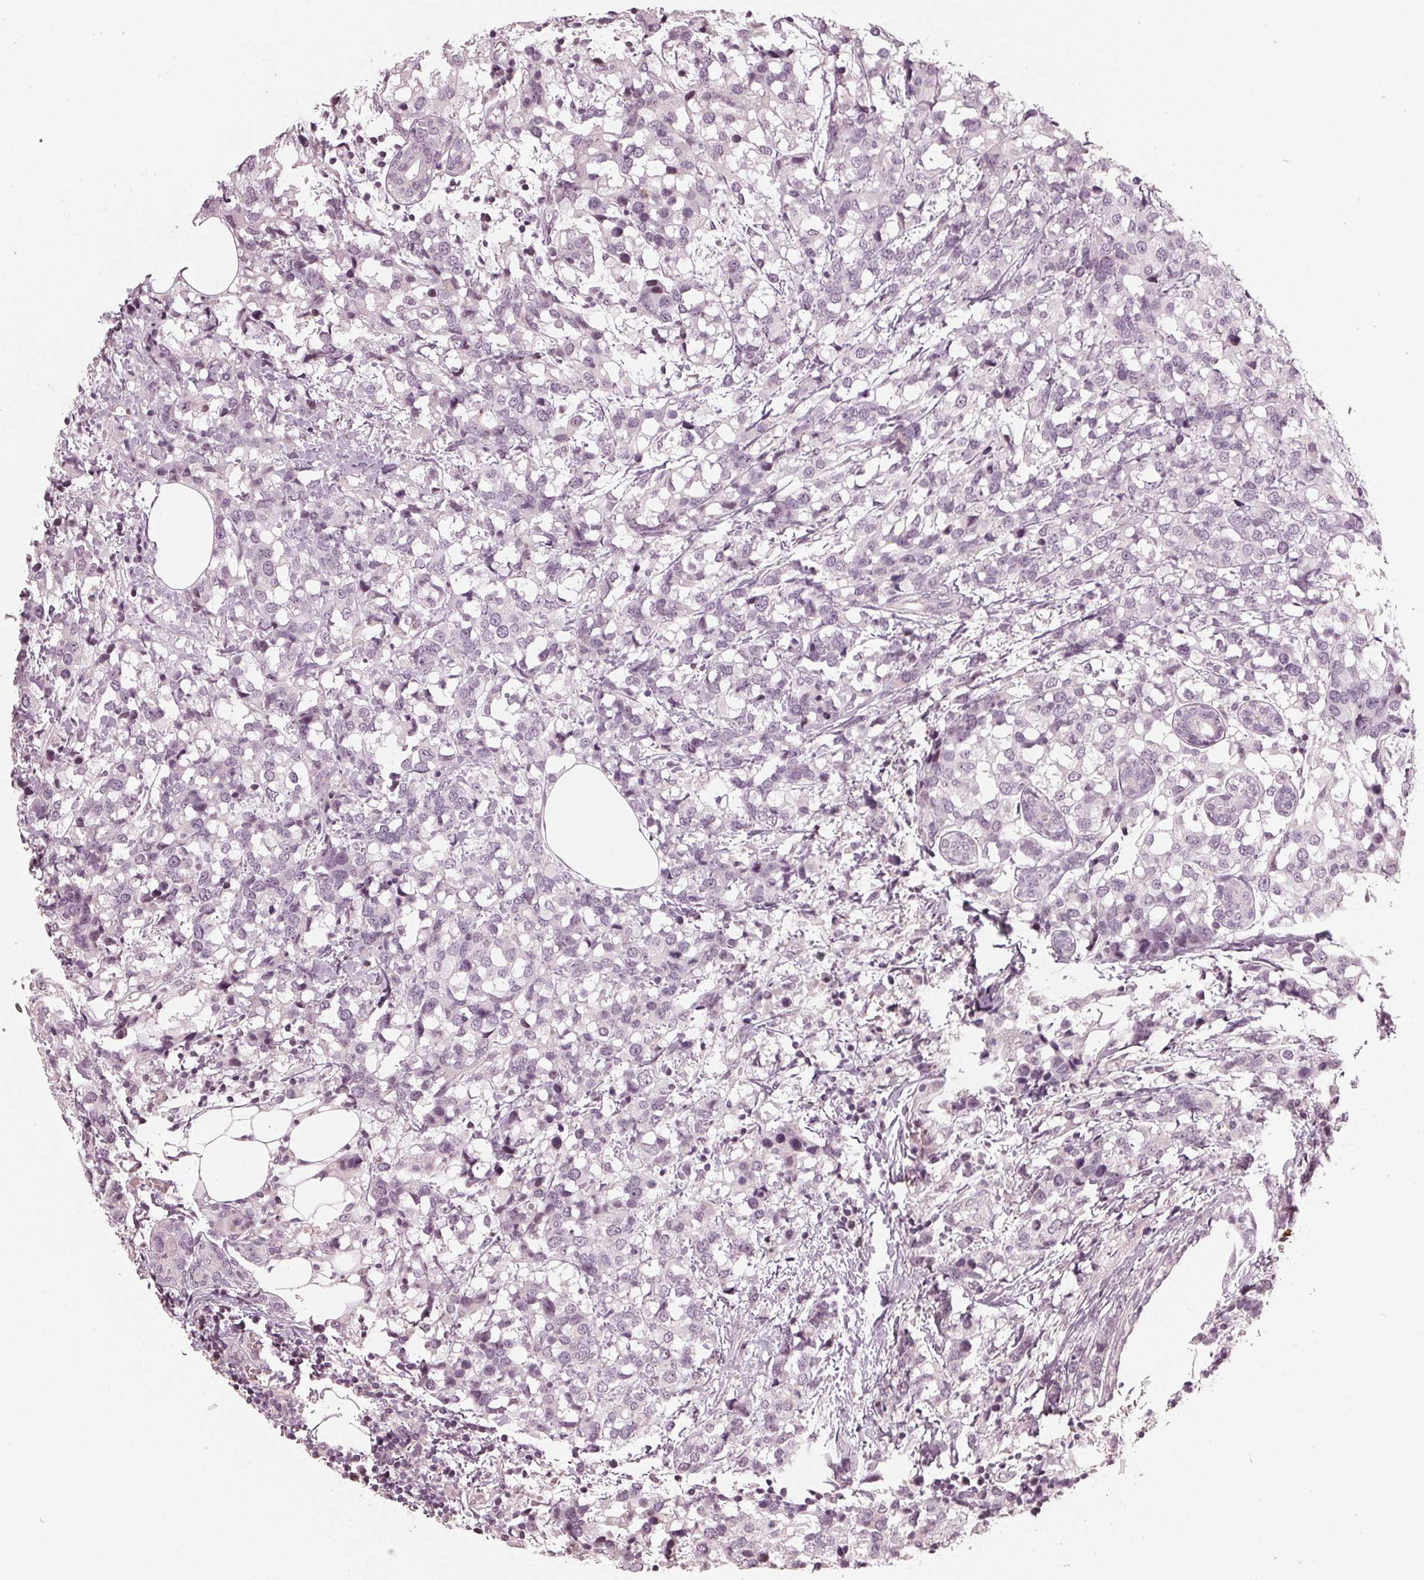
{"staining": {"intensity": "negative", "quantity": "none", "location": "none"}, "tissue": "breast cancer", "cell_type": "Tumor cells", "image_type": "cancer", "snomed": [{"axis": "morphology", "description": "Lobular carcinoma"}, {"axis": "topography", "description": "Breast"}], "caption": "Photomicrograph shows no significant protein positivity in tumor cells of lobular carcinoma (breast).", "gene": "ADPRHL1", "patient": {"sex": "female", "age": 59}}